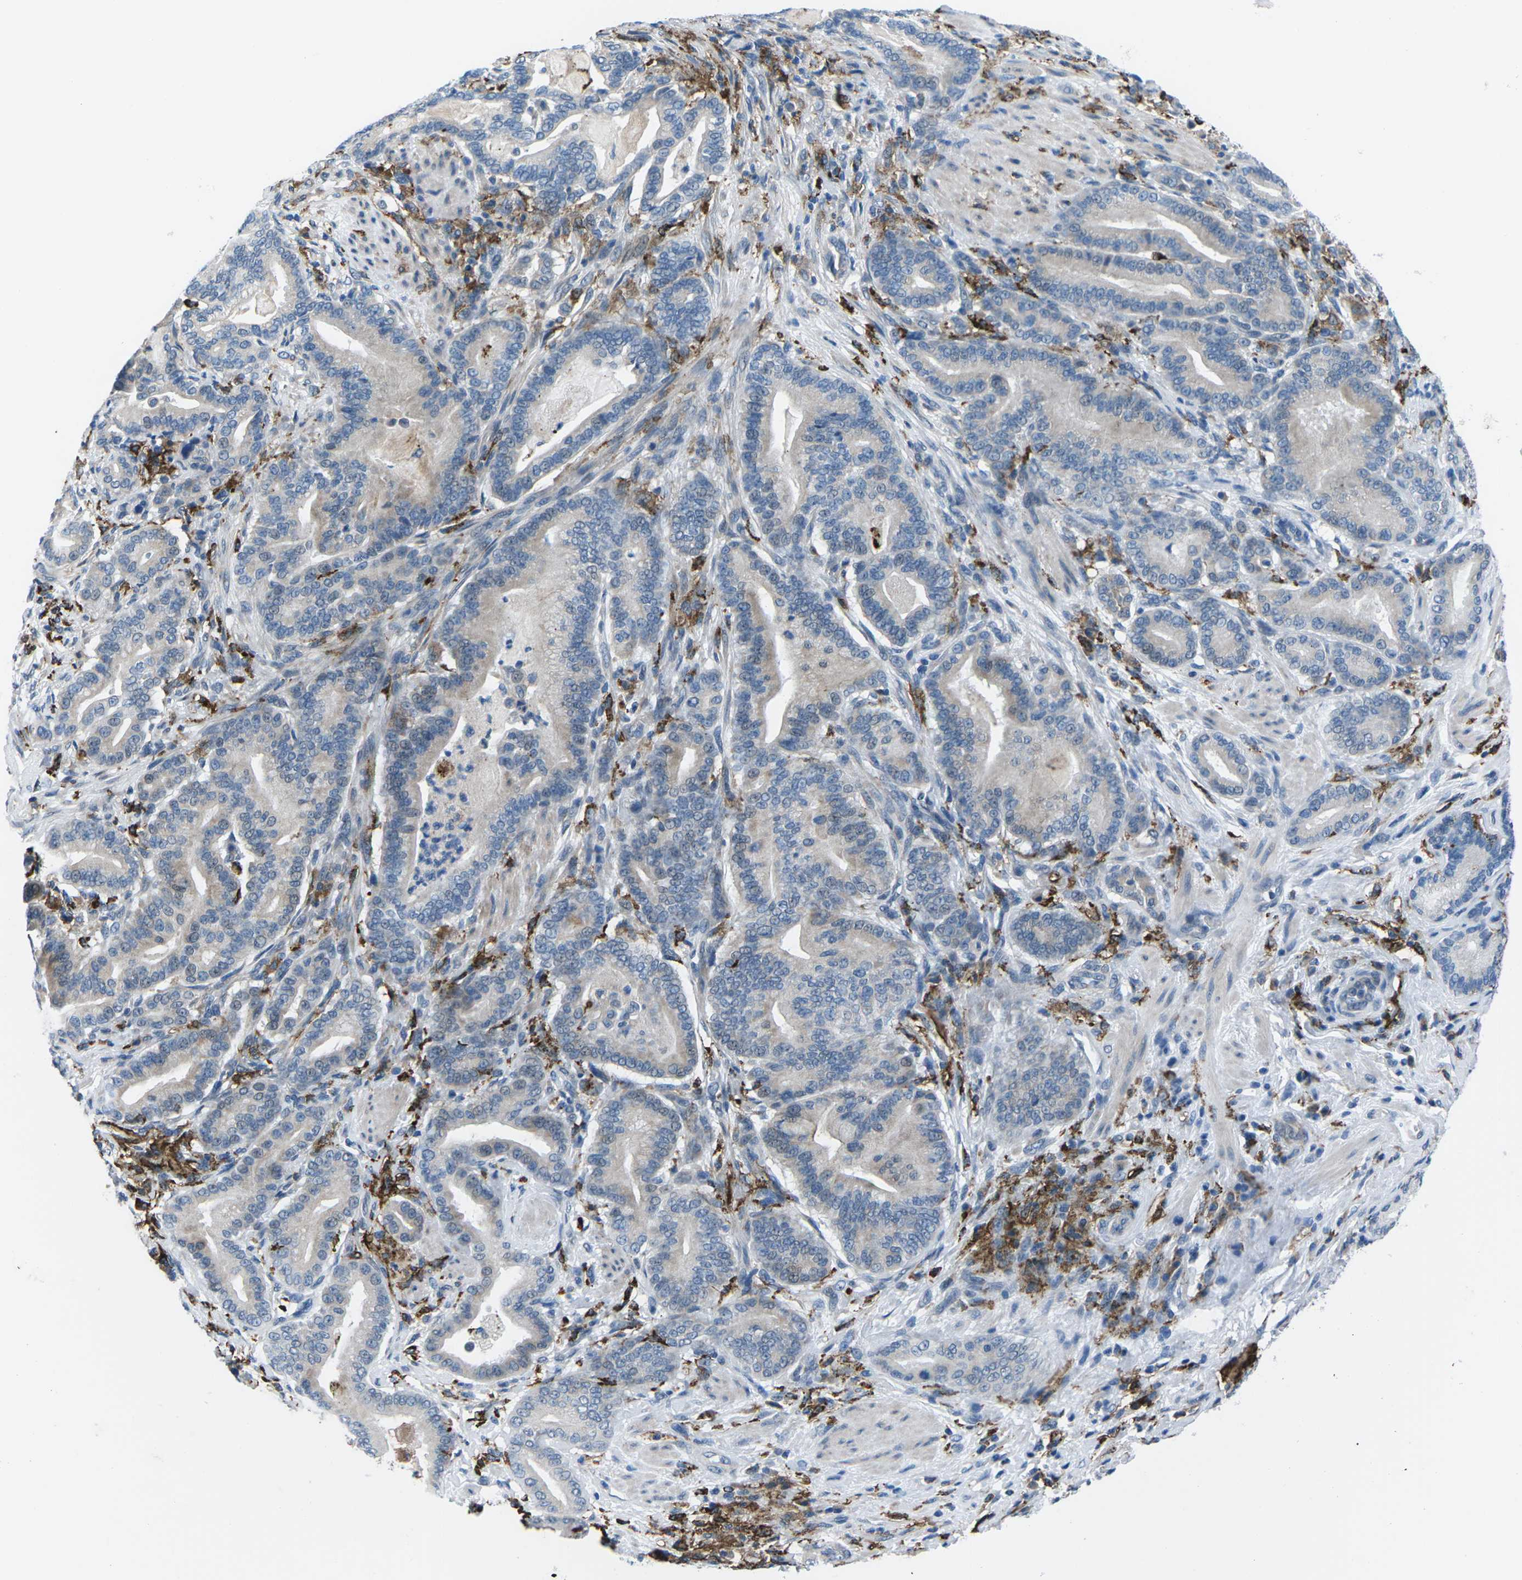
{"staining": {"intensity": "weak", "quantity": "<25%", "location": "cytoplasmic/membranous"}, "tissue": "pancreatic cancer", "cell_type": "Tumor cells", "image_type": "cancer", "snomed": [{"axis": "morphology", "description": "Normal tissue, NOS"}, {"axis": "morphology", "description": "Adenocarcinoma, NOS"}, {"axis": "topography", "description": "Pancreas"}], "caption": "This is a micrograph of immunohistochemistry (IHC) staining of adenocarcinoma (pancreatic), which shows no staining in tumor cells.", "gene": "PTPN1", "patient": {"sex": "male", "age": 63}}